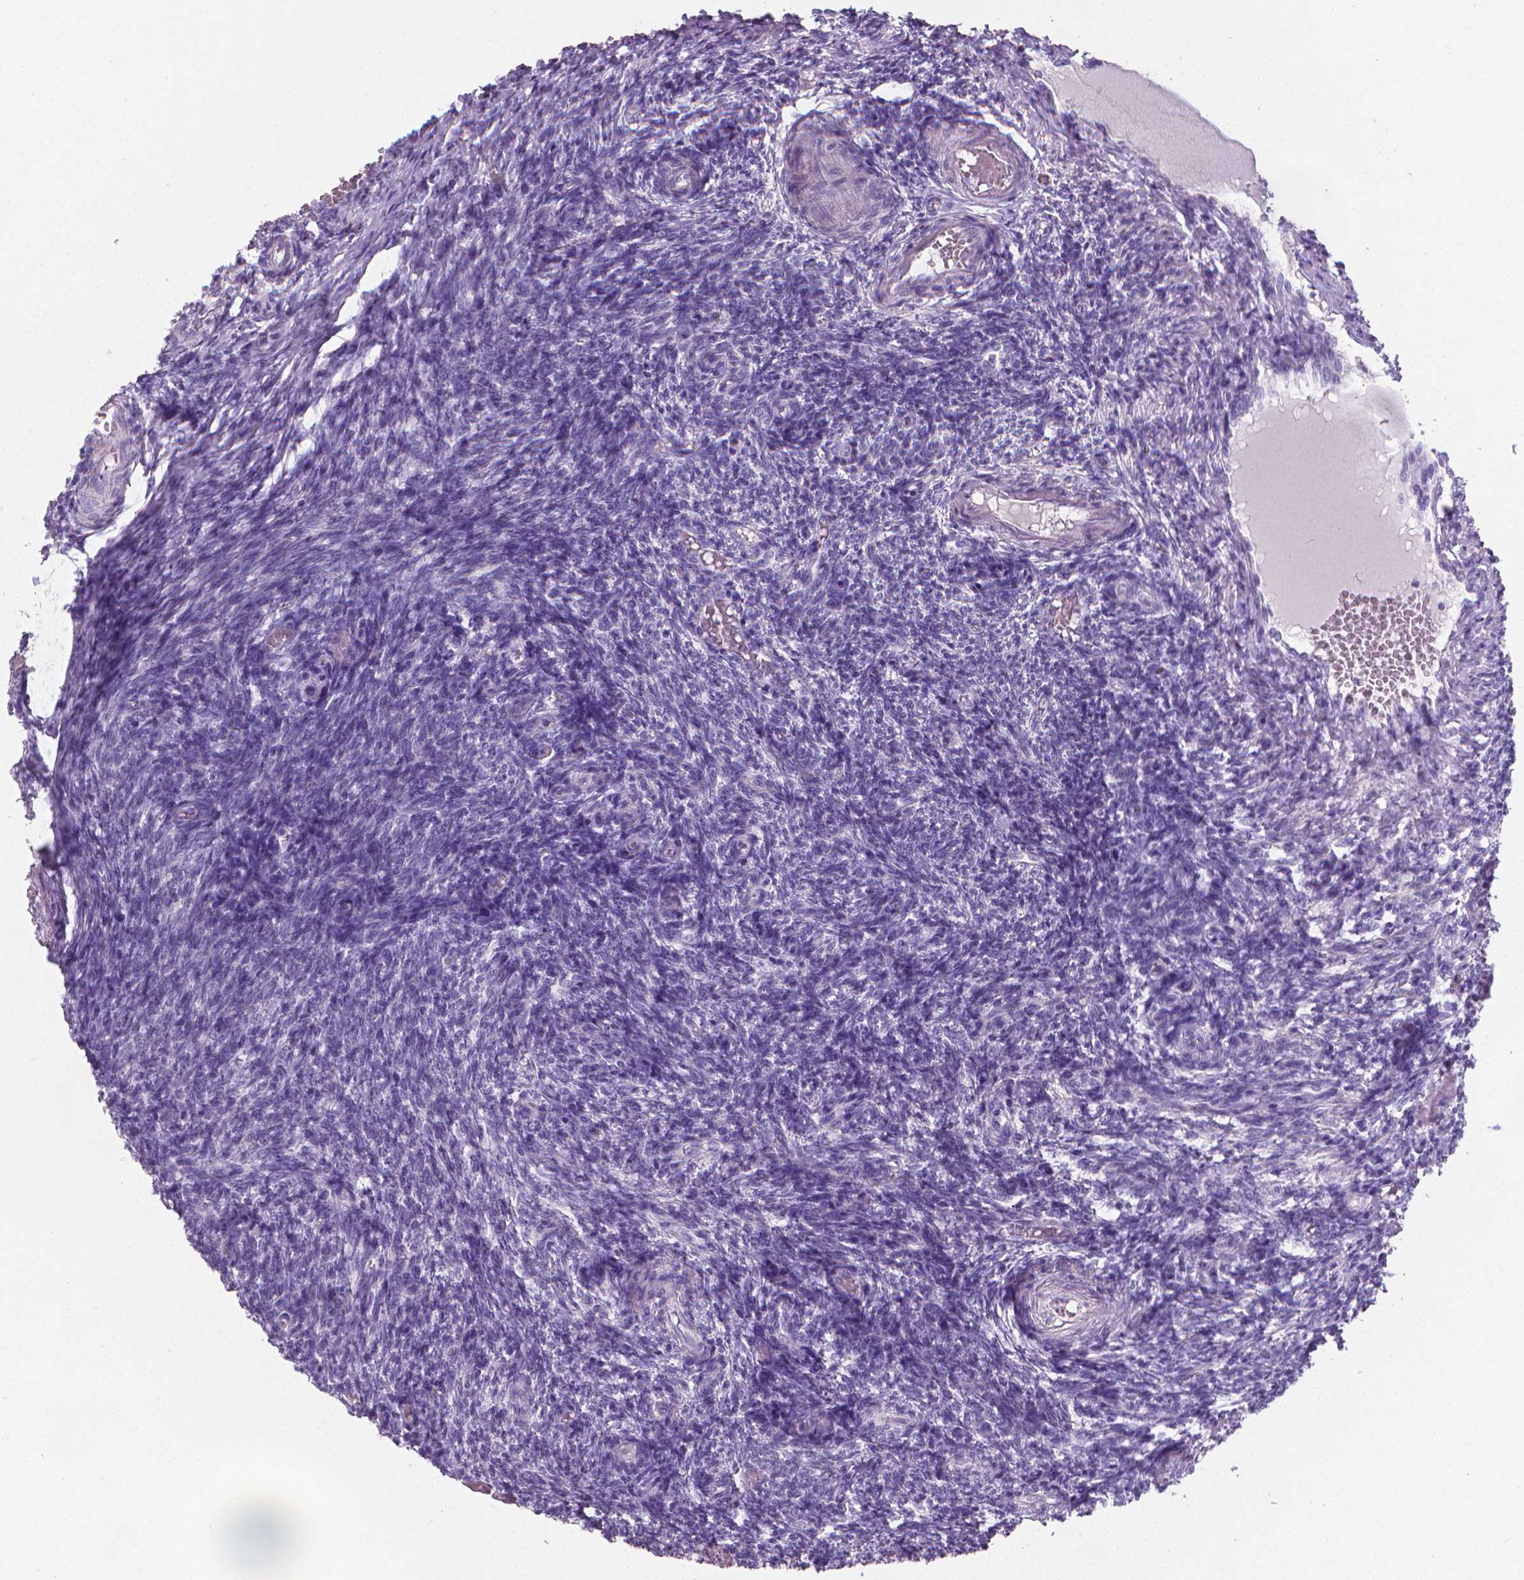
{"staining": {"intensity": "negative", "quantity": "none", "location": "none"}, "tissue": "ovary", "cell_type": "Follicle cells", "image_type": "normal", "snomed": [{"axis": "morphology", "description": "Normal tissue, NOS"}, {"axis": "topography", "description": "Ovary"}], "caption": "Immunohistochemistry of unremarkable ovary exhibits no positivity in follicle cells. (DAB IHC with hematoxylin counter stain).", "gene": "XPNPEP2", "patient": {"sex": "female", "age": 39}}